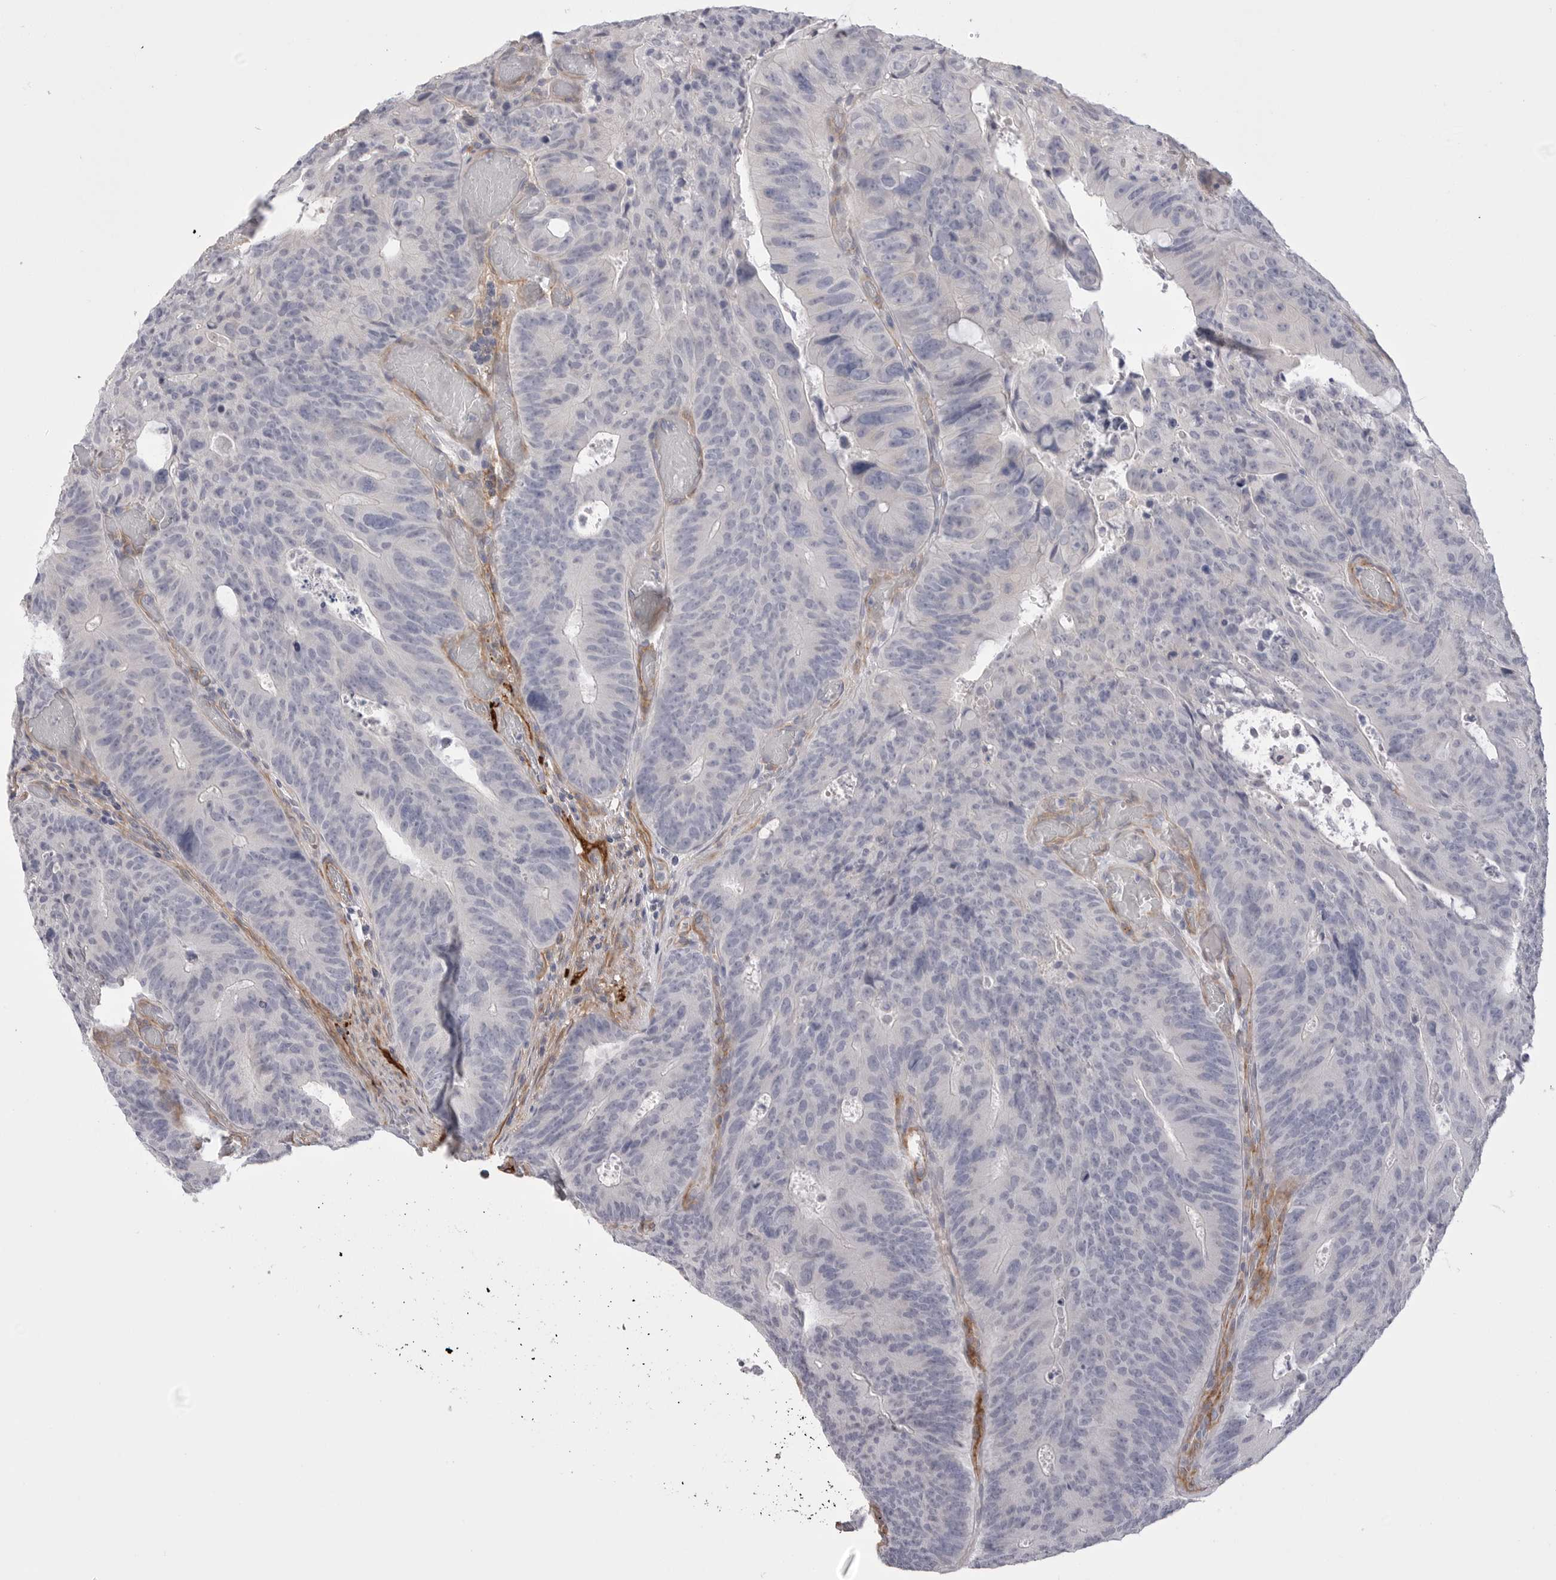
{"staining": {"intensity": "negative", "quantity": "none", "location": "none"}, "tissue": "colorectal cancer", "cell_type": "Tumor cells", "image_type": "cancer", "snomed": [{"axis": "morphology", "description": "Adenocarcinoma, NOS"}, {"axis": "topography", "description": "Colon"}], "caption": "Immunohistochemical staining of colorectal adenocarcinoma displays no significant staining in tumor cells. Nuclei are stained in blue.", "gene": "AKAP12", "patient": {"sex": "male", "age": 87}}